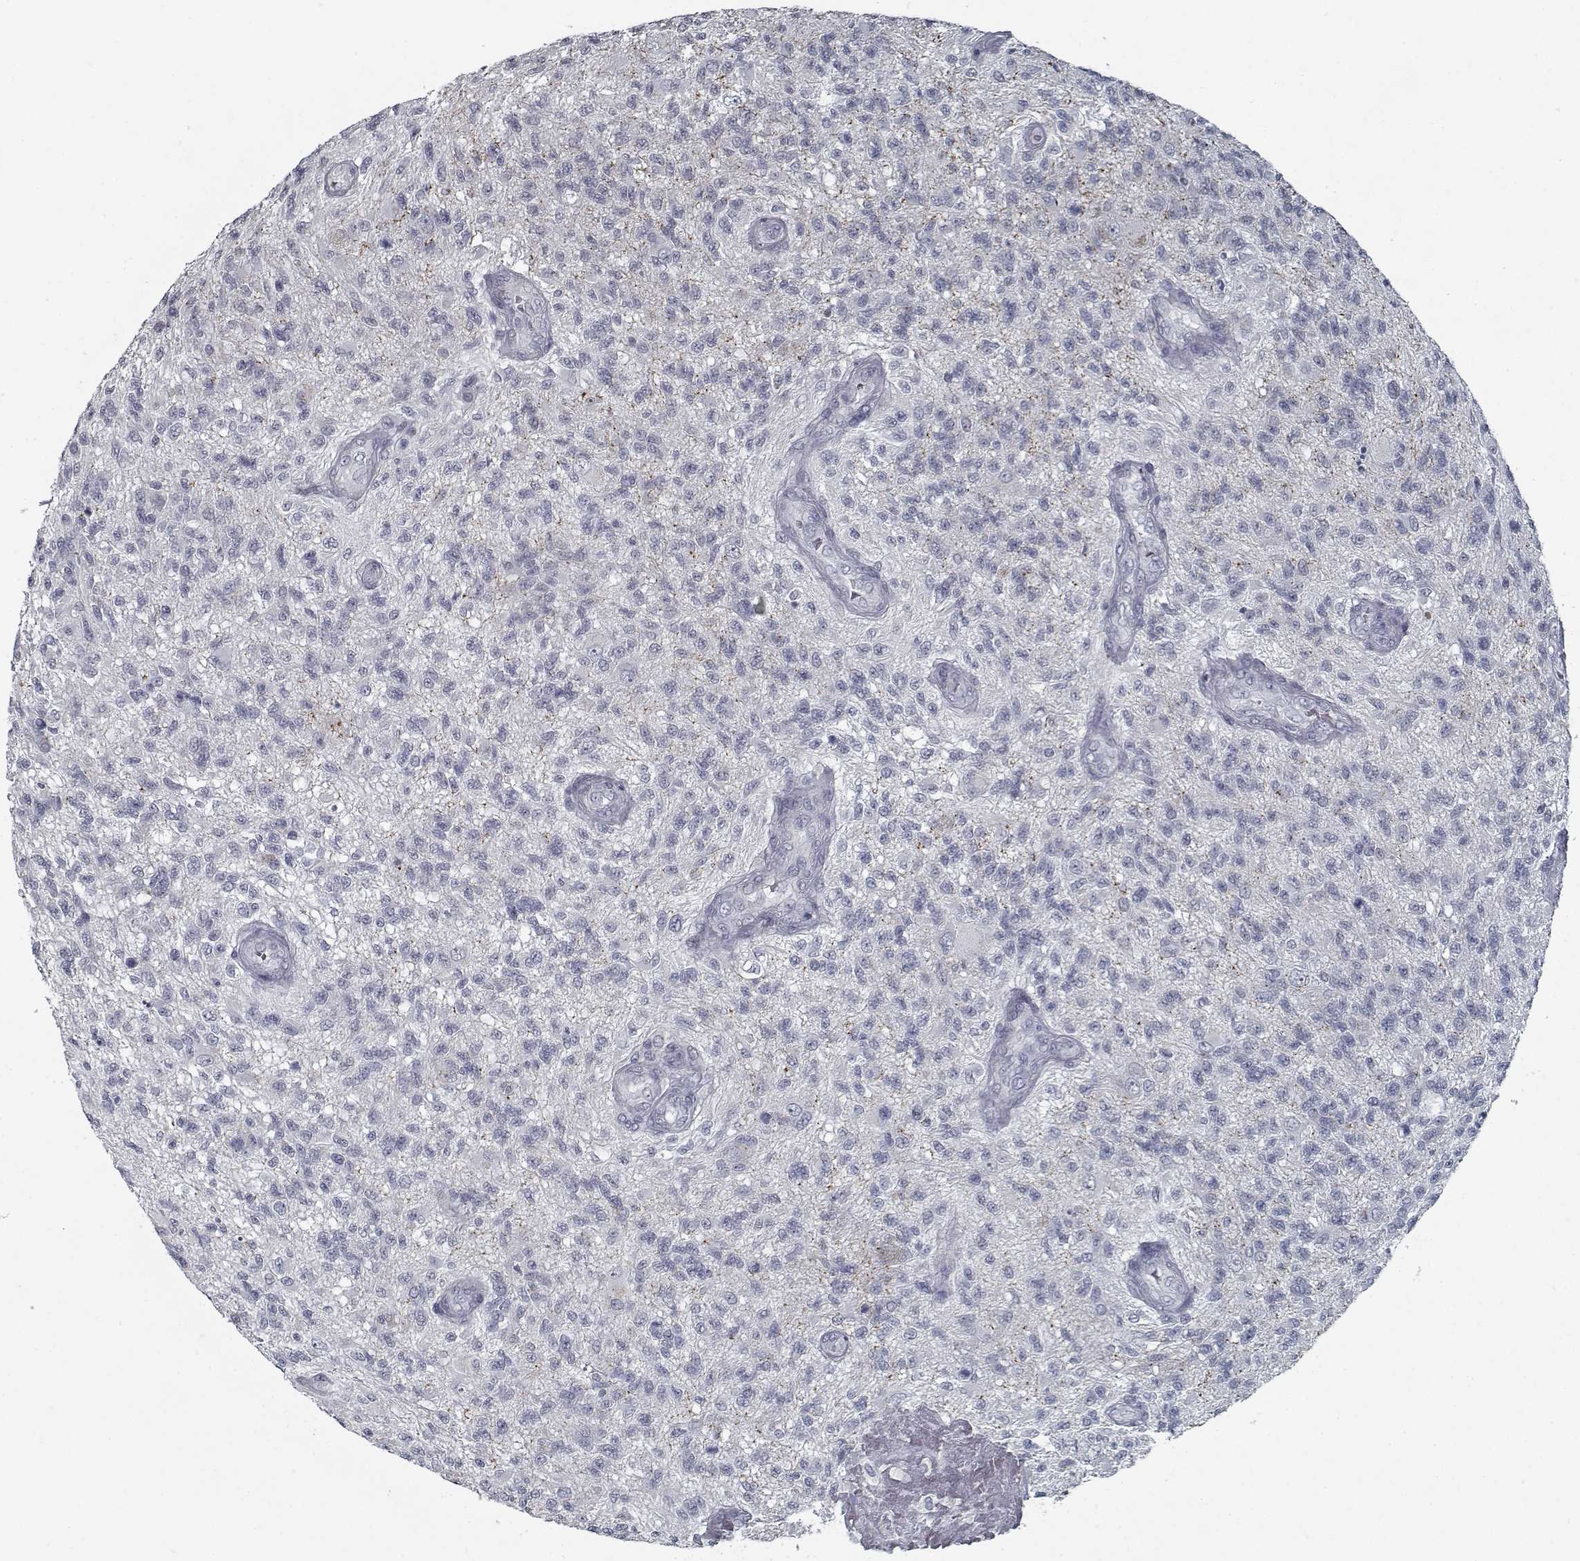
{"staining": {"intensity": "negative", "quantity": "none", "location": "none"}, "tissue": "glioma", "cell_type": "Tumor cells", "image_type": "cancer", "snomed": [{"axis": "morphology", "description": "Glioma, malignant, High grade"}, {"axis": "topography", "description": "Brain"}], "caption": "There is no significant staining in tumor cells of malignant glioma (high-grade). (Stains: DAB immunohistochemistry with hematoxylin counter stain, Microscopy: brightfield microscopy at high magnification).", "gene": "GAD2", "patient": {"sex": "male", "age": 56}}